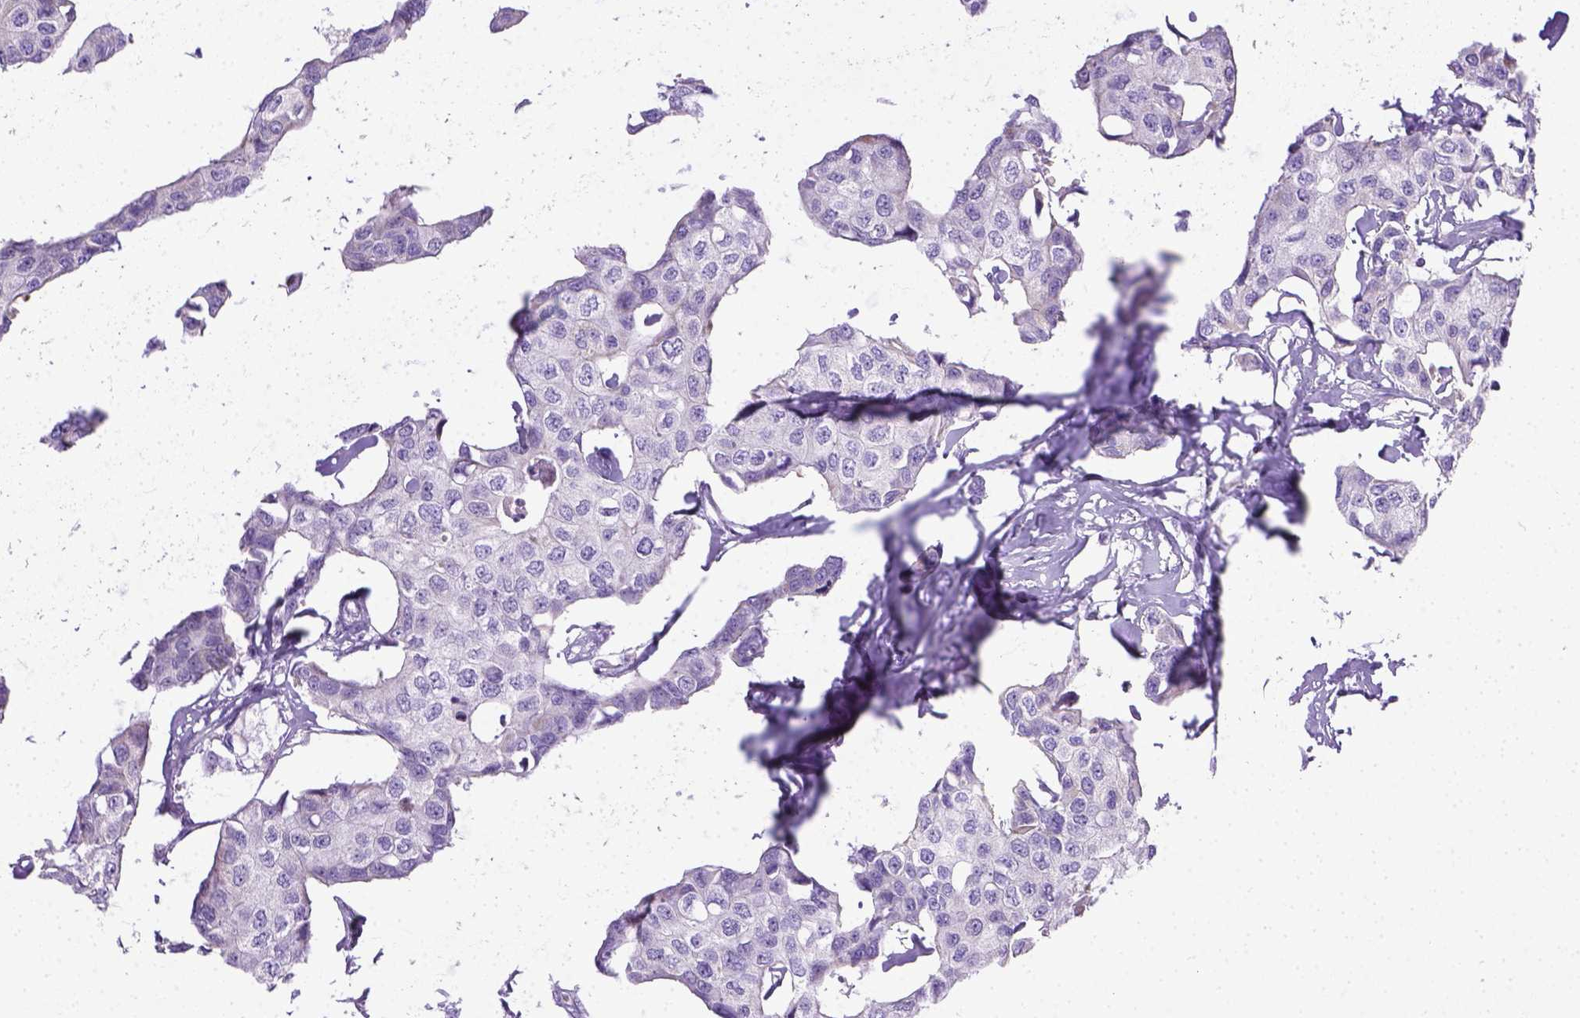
{"staining": {"intensity": "negative", "quantity": "none", "location": "none"}, "tissue": "breast cancer", "cell_type": "Tumor cells", "image_type": "cancer", "snomed": [{"axis": "morphology", "description": "Duct carcinoma"}, {"axis": "topography", "description": "Breast"}], "caption": "A photomicrograph of human breast cancer is negative for staining in tumor cells. (IHC, brightfield microscopy, high magnification).", "gene": "PLK5", "patient": {"sex": "female", "age": 80}}